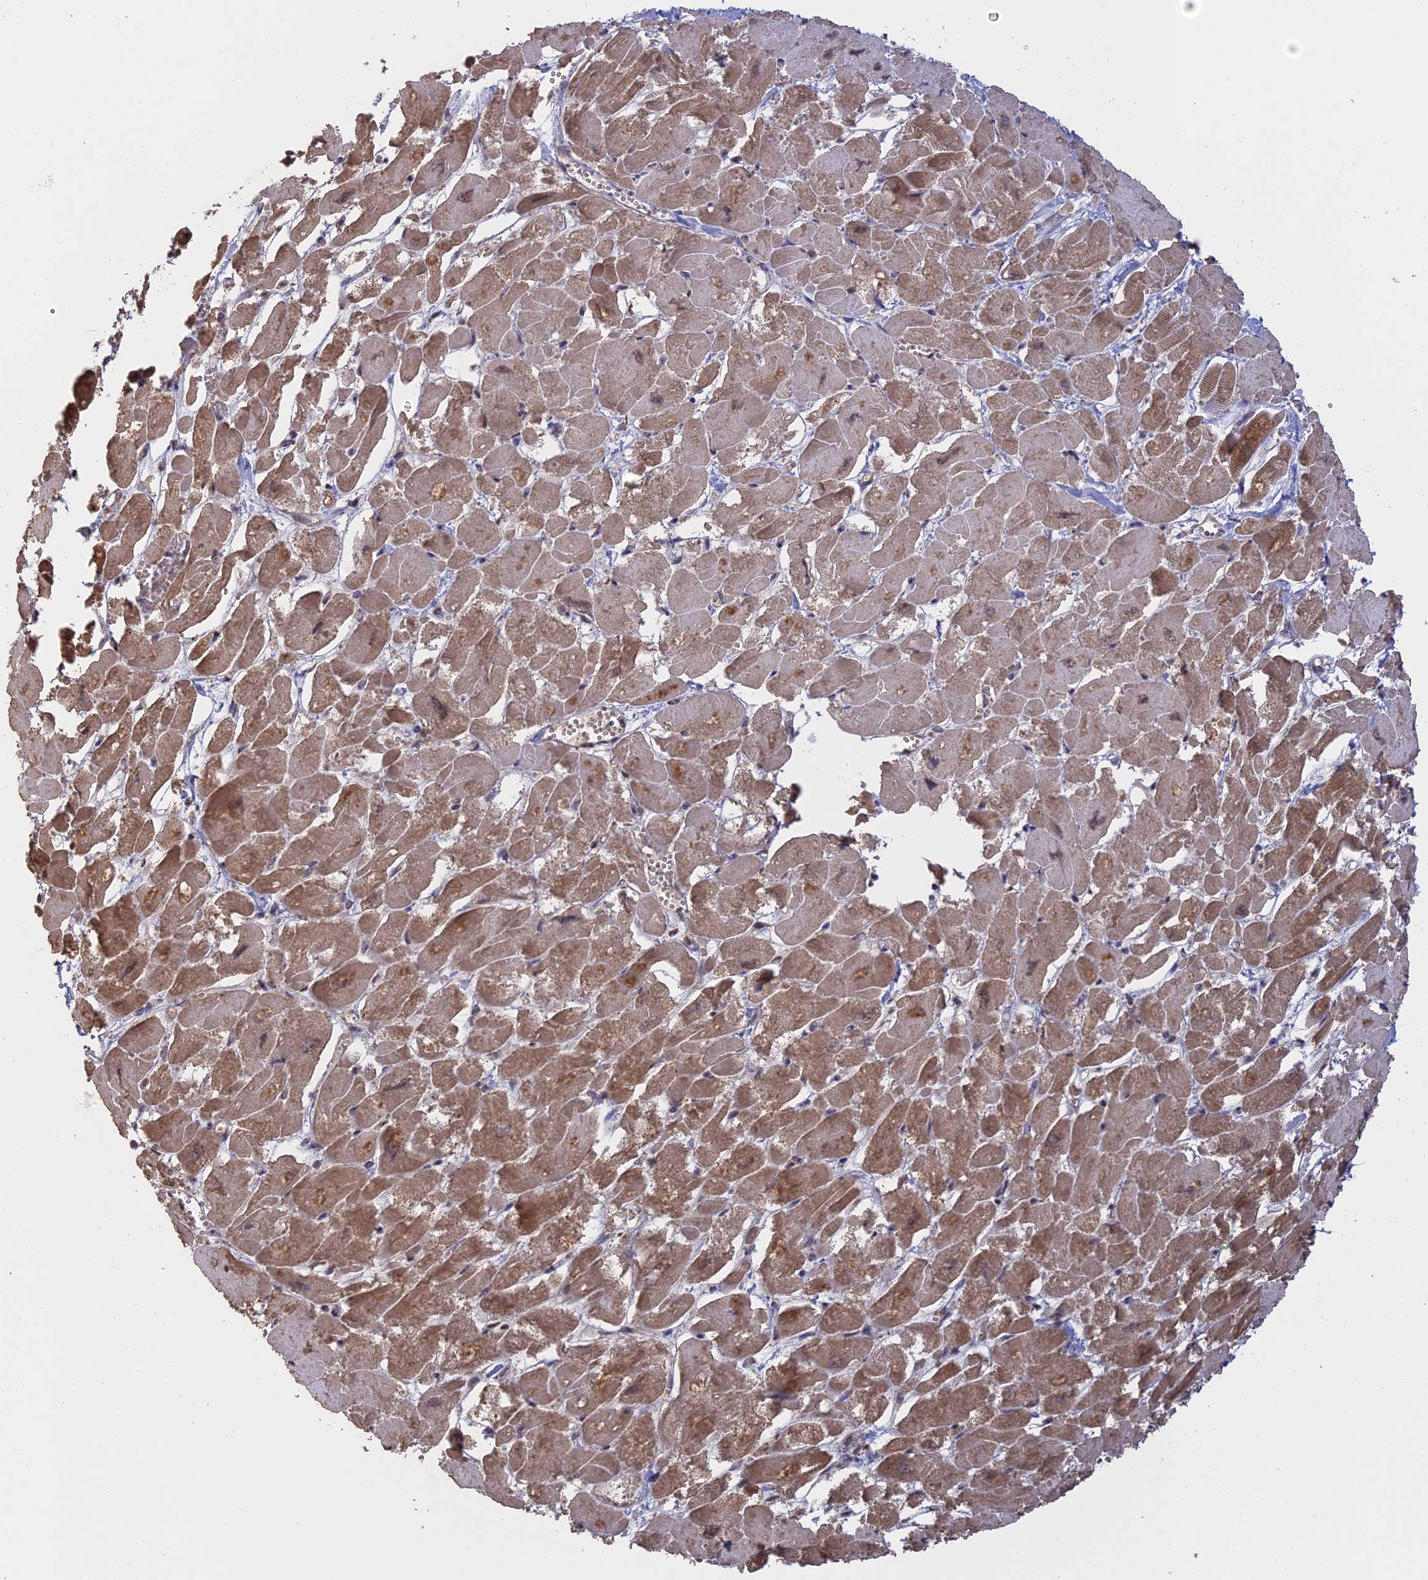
{"staining": {"intensity": "moderate", "quantity": ">75%", "location": "cytoplasmic/membranous"}, "tissue": "heart muscle", "cell_type": "Cardiomyocytes", "image_type": "normal", "snomed": [{"axis": "morphology", "description": "Normal tissue, NOS"}, {"axis": "topography", "description": "Heart"}], "caption": "This photomicrograph shows immunohistochemistry staining of benign heart muscle, with medium moderate cytoplasmic/membranous positivity in about >75% of cardiomyocytes.", "gene": "FAM210B", "patient": {"sex": "male", "age": 54}}